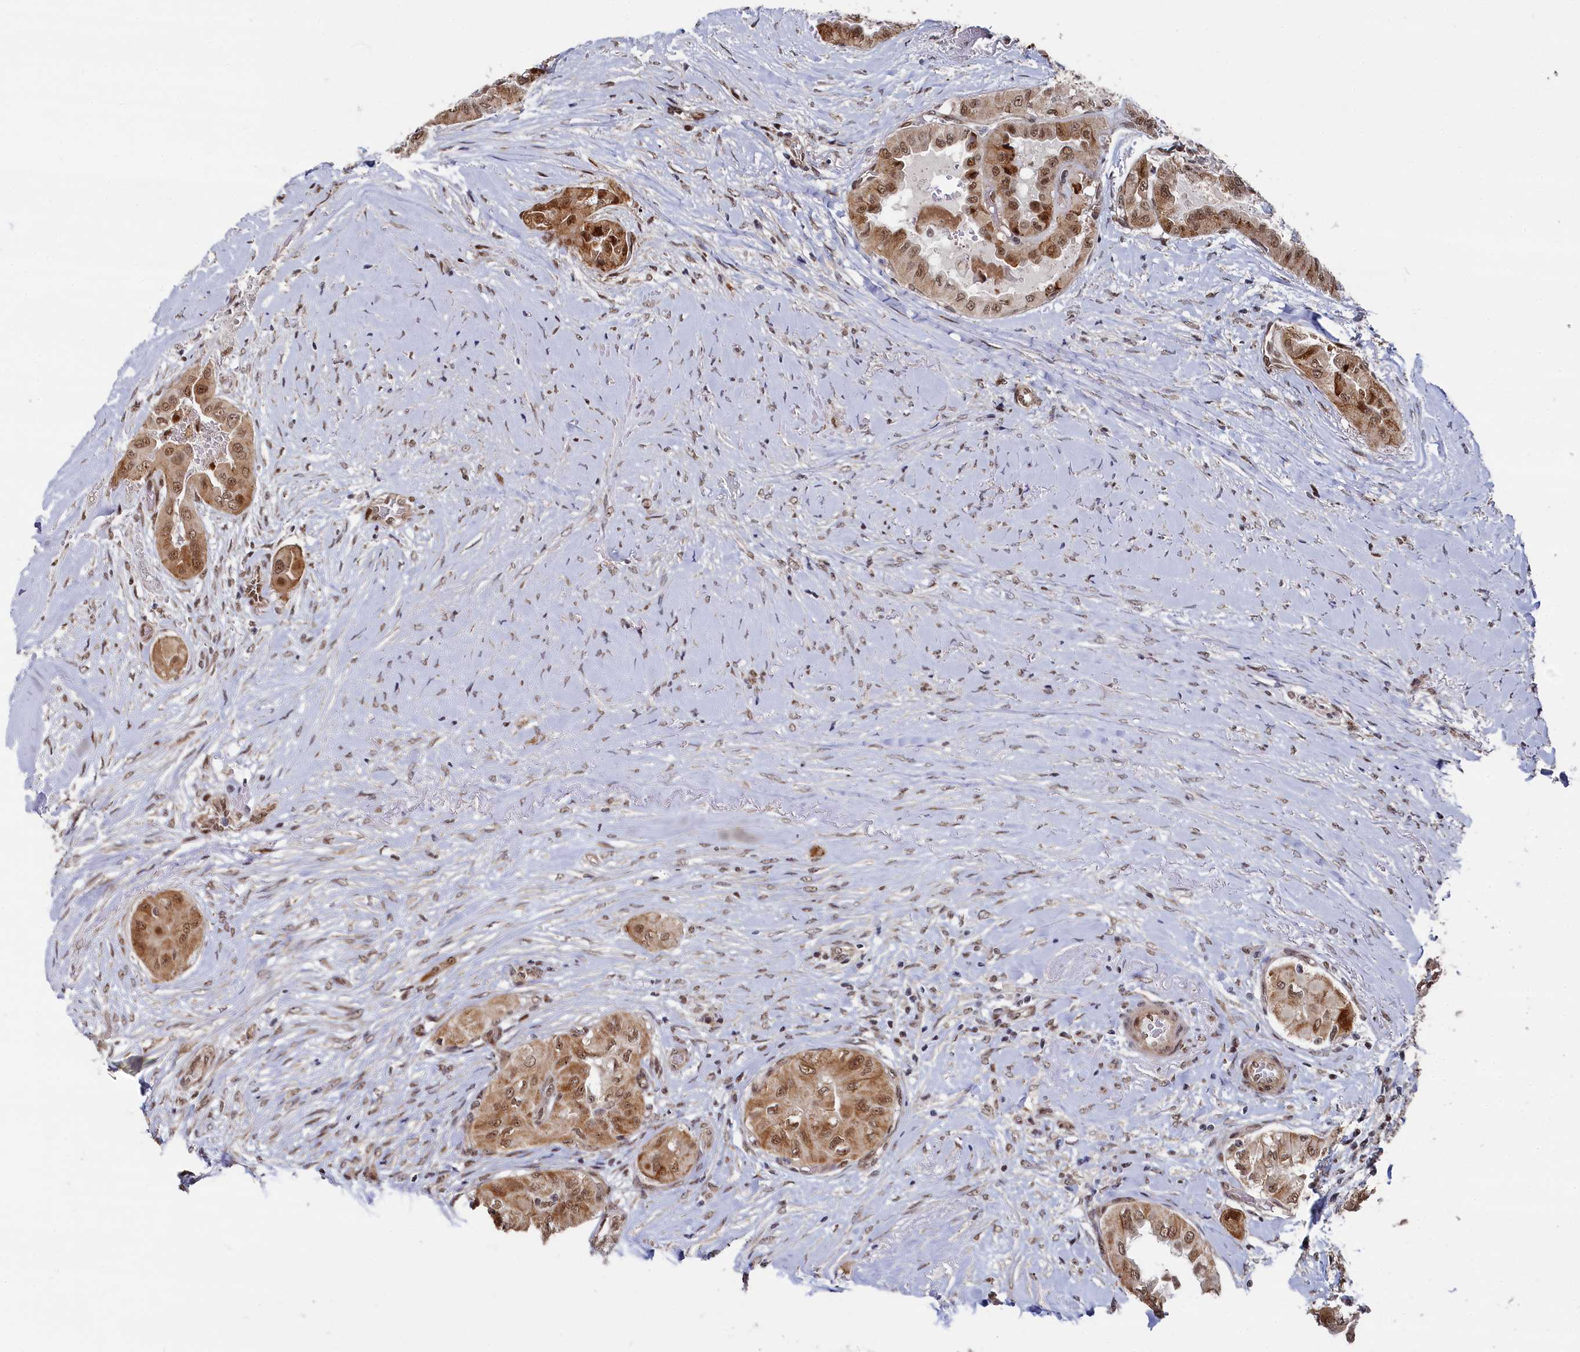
{"staining": {"intensity": "moderate", "quantity": ">75%", "location": "cytoplasmic/membranous,nuclear"}, "tissue": "thyroid cancer", "cell_type": "Tumor cells", "image_type": "cancer", "snomed": [{"axis": "morphology", "description": "Papillary adenocarcinoma, NOS"}, {"axis": "topography", "description": "Thyroid gland"}], "caption": "Immunohistochemistry (IHC) photomicrograph of thyroid cancer stained for a protein (brown), which exhibits medium levels of moderate cytoplasmic/membranous and nuclear expression in approximately >75% of tumor cells.", "gene": "BUB3", "patient": {"sex": "female", "age": 59}}